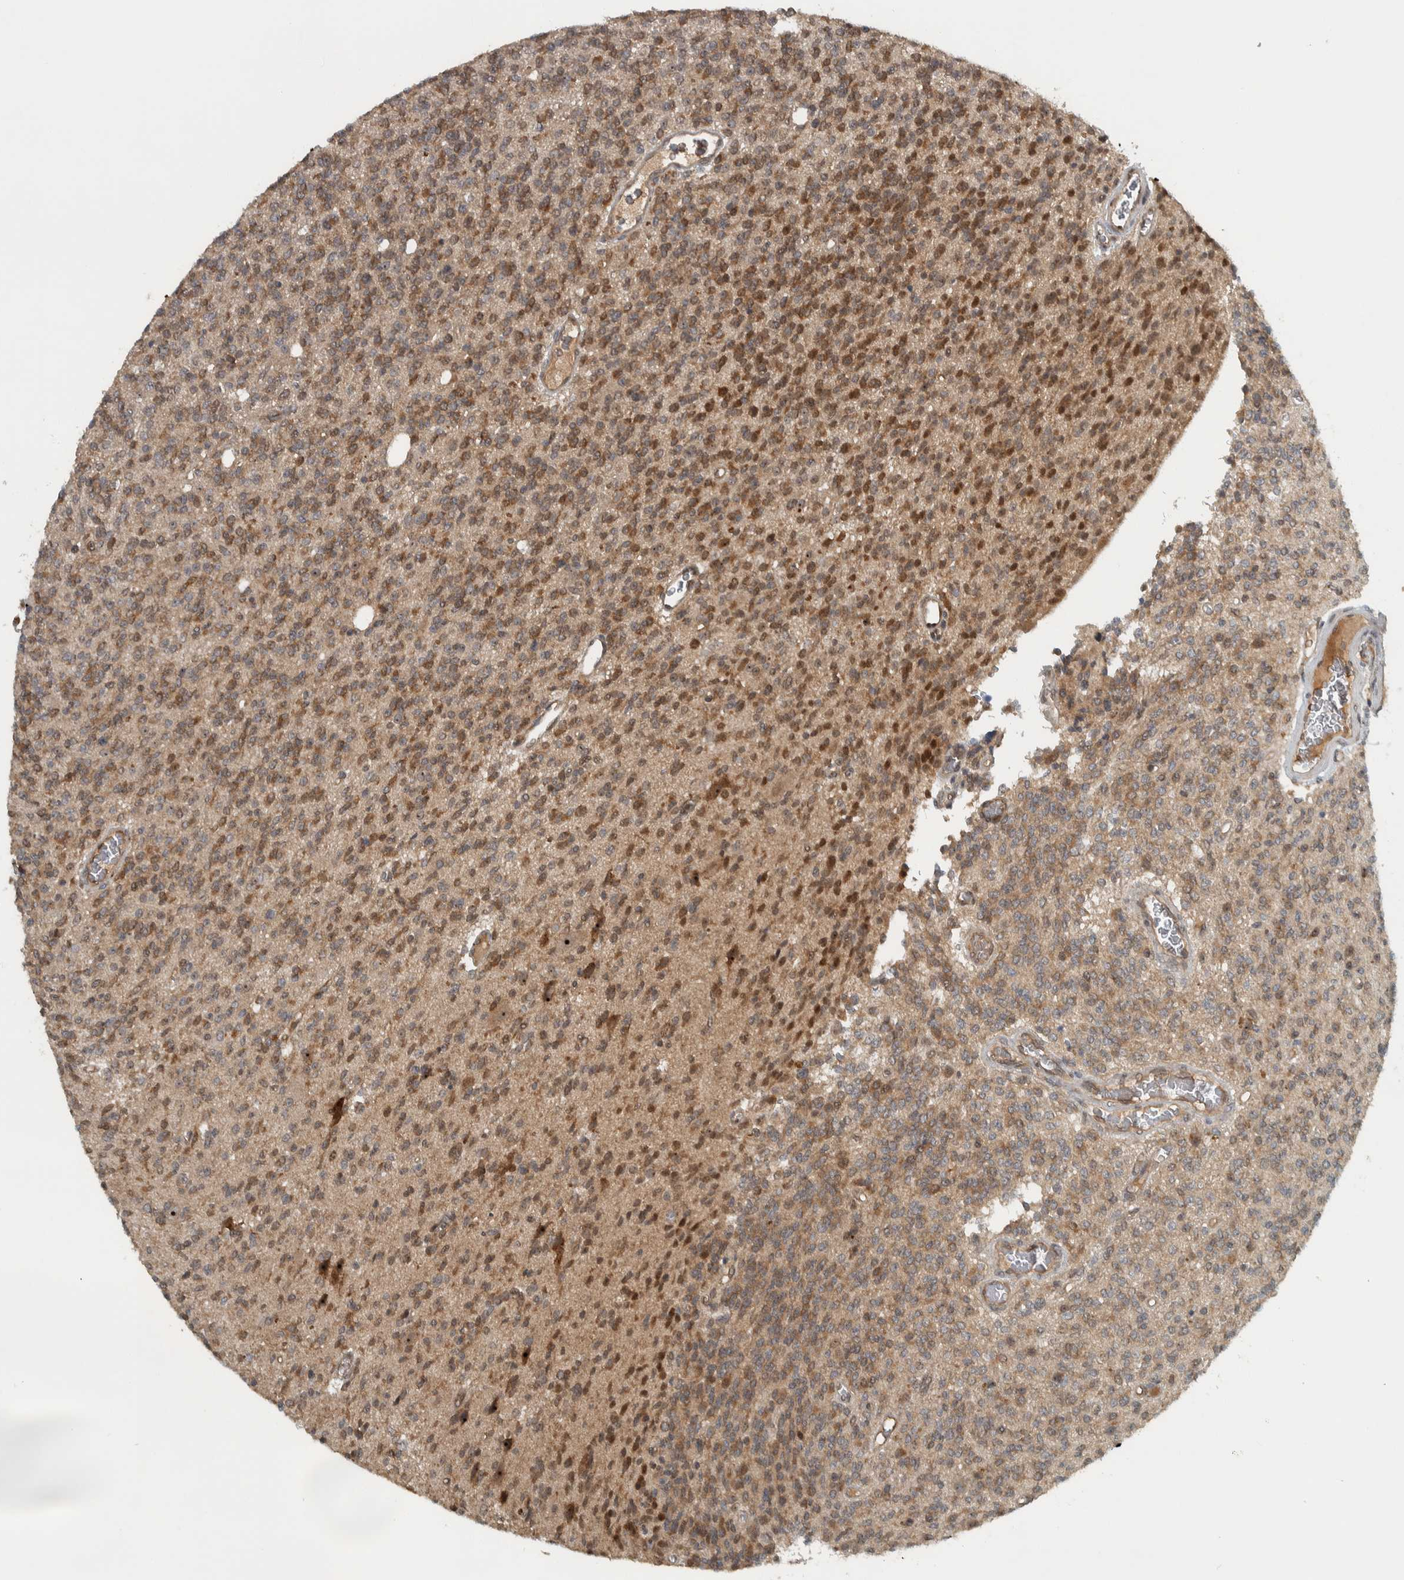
{"staining": {"intensity": "moderate", "quantity": ">75%", "location": "cytoplasmic/membranous"}, "tissue": "glioma", "cell_type": "Tumor cells", "image_type": "cancer", "snomed": [{"axis": "morphology", "description": "Glioma, malignant, High grade"}, {"axis": "topography", "description": "Brain"}], "caption": "Immunohistochemical staining of malignant glioma (high-grade) shows moderate cytoplasmic/membranous protein staining in about >75% of tumor cells. Using DAB (3,3'-diaminobenzidine) (brown) and hematoxylin (blue) stains, captured at high magnification using brightfield microscopy.", "gene": "XPO5", "patient": {"sex": "male", "age": 34}}